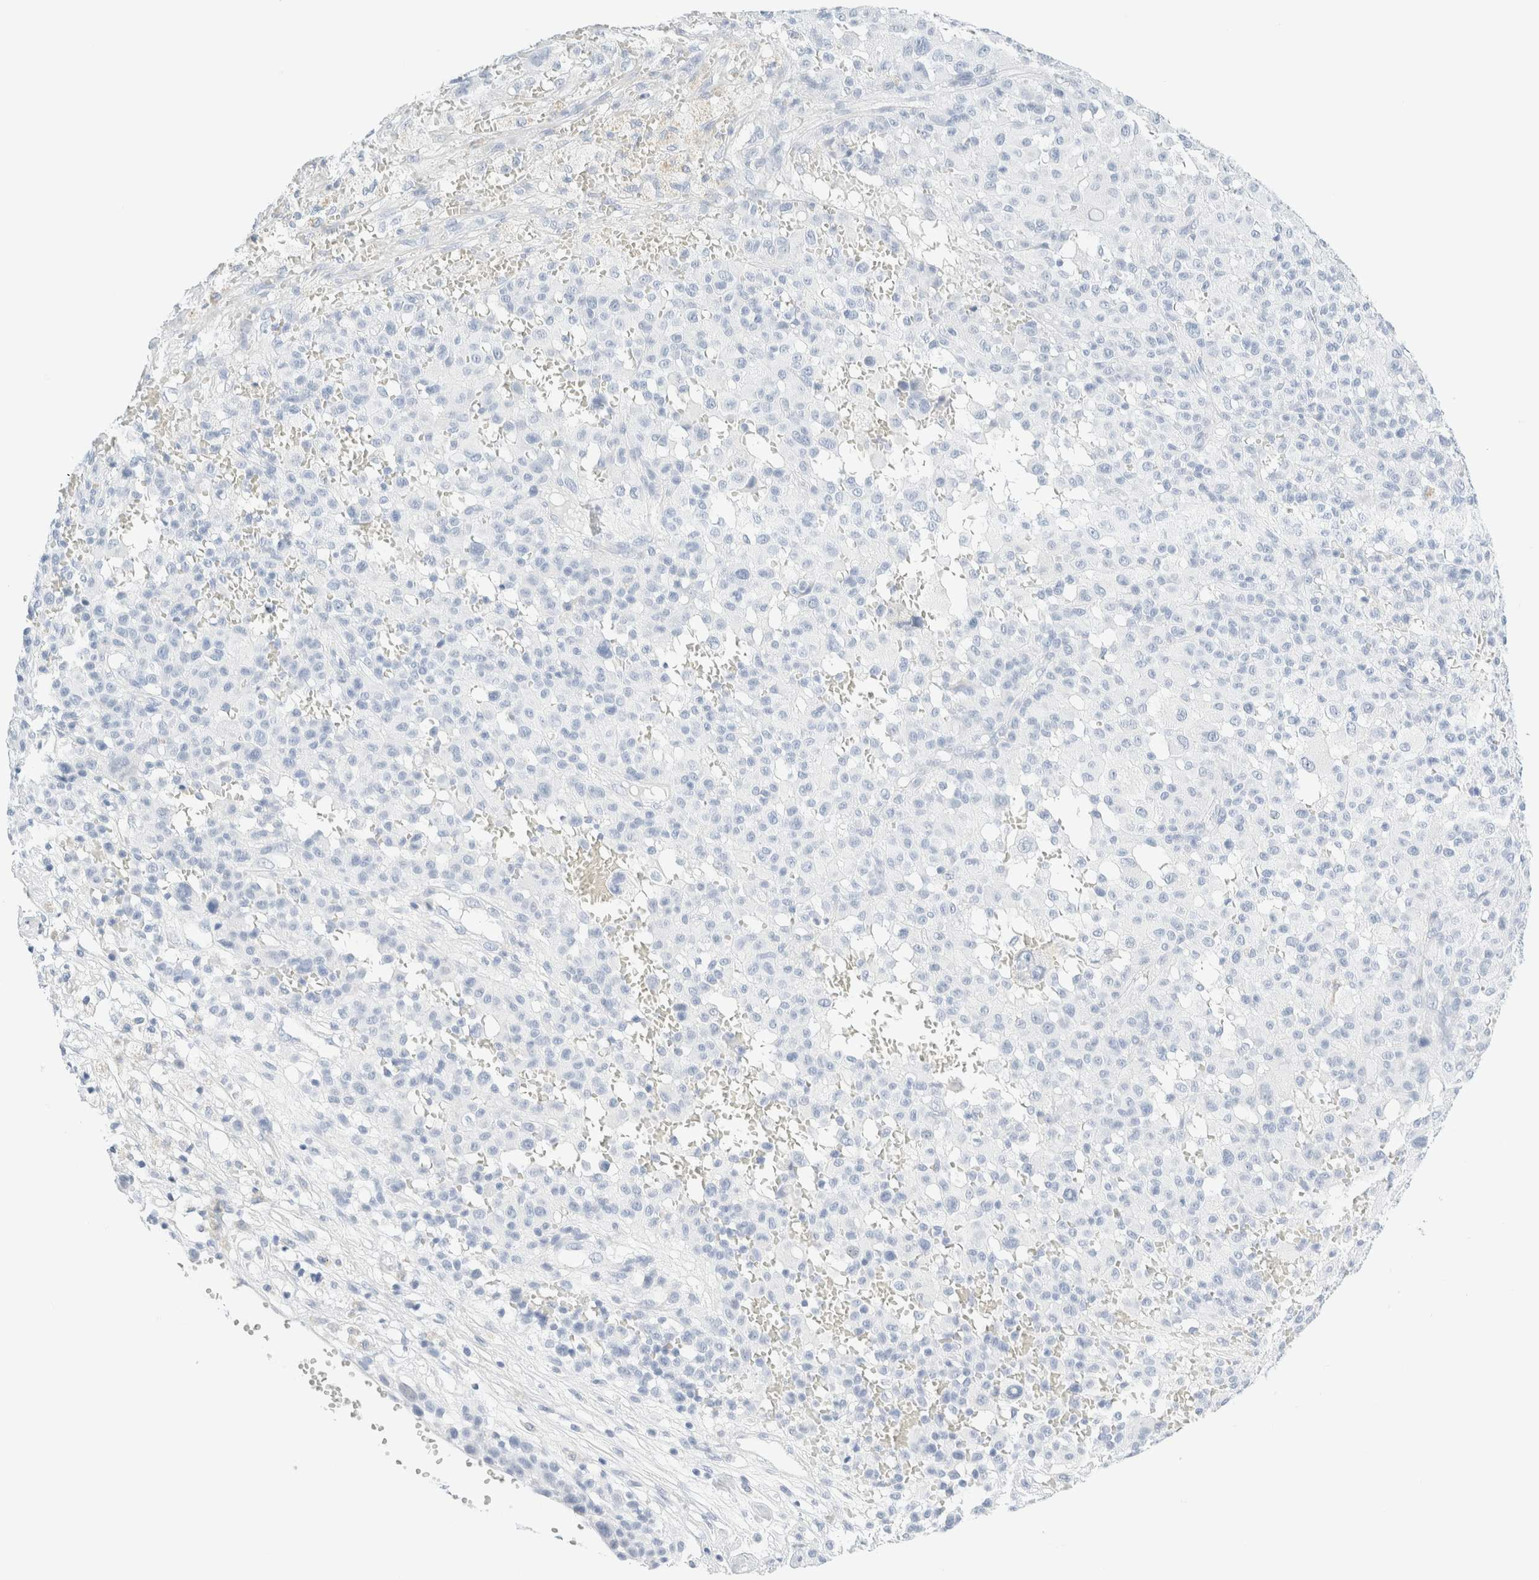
{"staining": {"intensity": "negative", "quantity": "none", "location": "none"}, "tissue": "melanoma", "cell_type": "Tumor cells", "image_type": "cancer", "snomed": [{"axis": "morphology", "description": "Malignant melanoma, Metastatic site"}, {"axis": "topography", "description": "Skin"}], "caption": "Tumor cells show no significant staining in malignant melanoma (metastatic site).", "gene": "DPYS", "patient": {"sex": "female", "age": 74}}